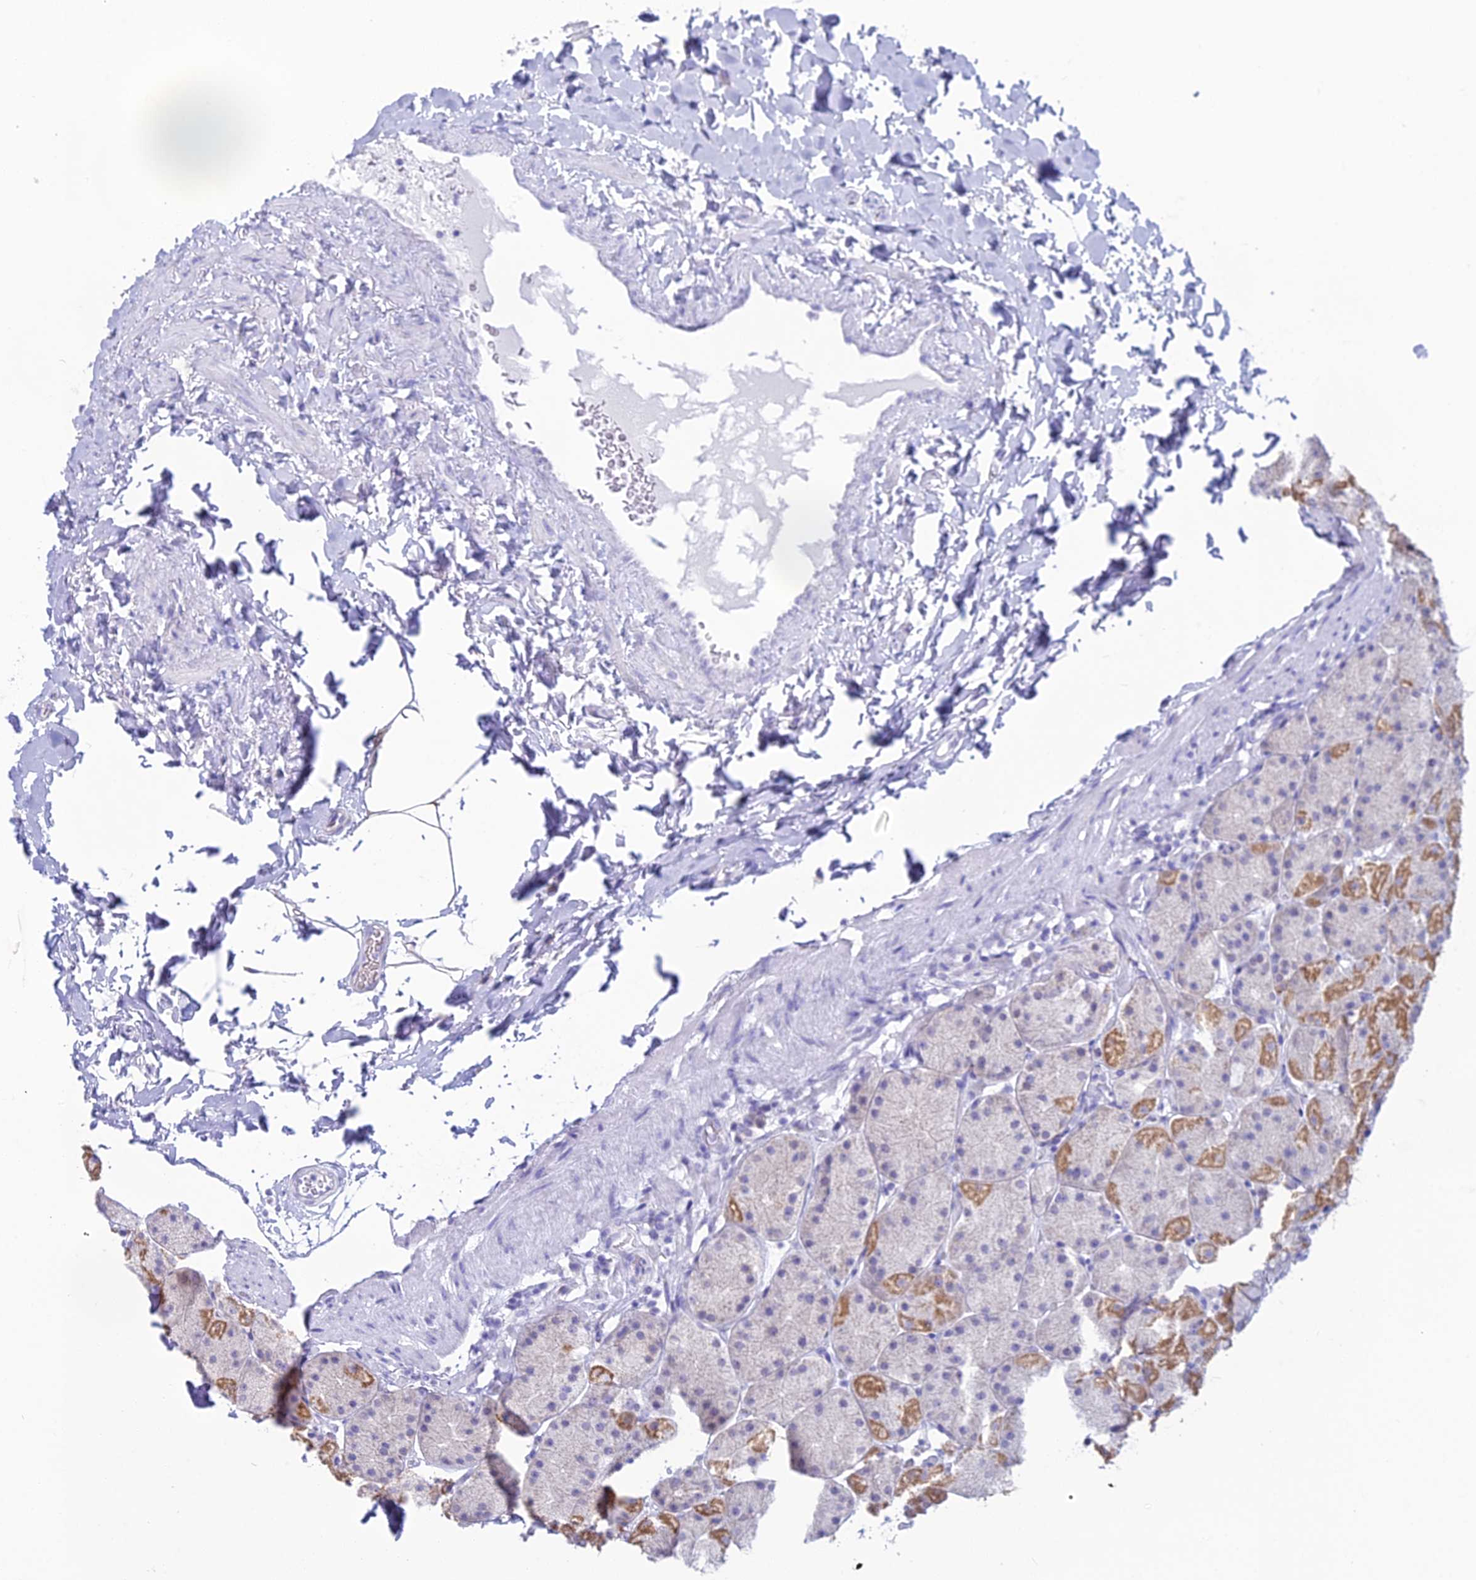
{"staining": {"intensity": "moderate", "quantity": "25%-75%", "location": "cytoplasmic/membranous"}, "tissue": "stomach", "cell_type": "Glandular cells", "image_type": "normal", "snomed": [{"axis": "morphology", "description": "Normal tissue, NOS"}, {"axis": "topography", "description": "Stomach, upper"}, {"axis": "topography", "description": "Stomach, lower"}], "caption": "Unremarkable stomach reveals moderate cytoplasmic/membranous positivity in approximately 25%-75% of glandular cells, visualized by immunohistochemistry.", "gene": "CGB1", "patient": {"sex": "male", "age": 67}}